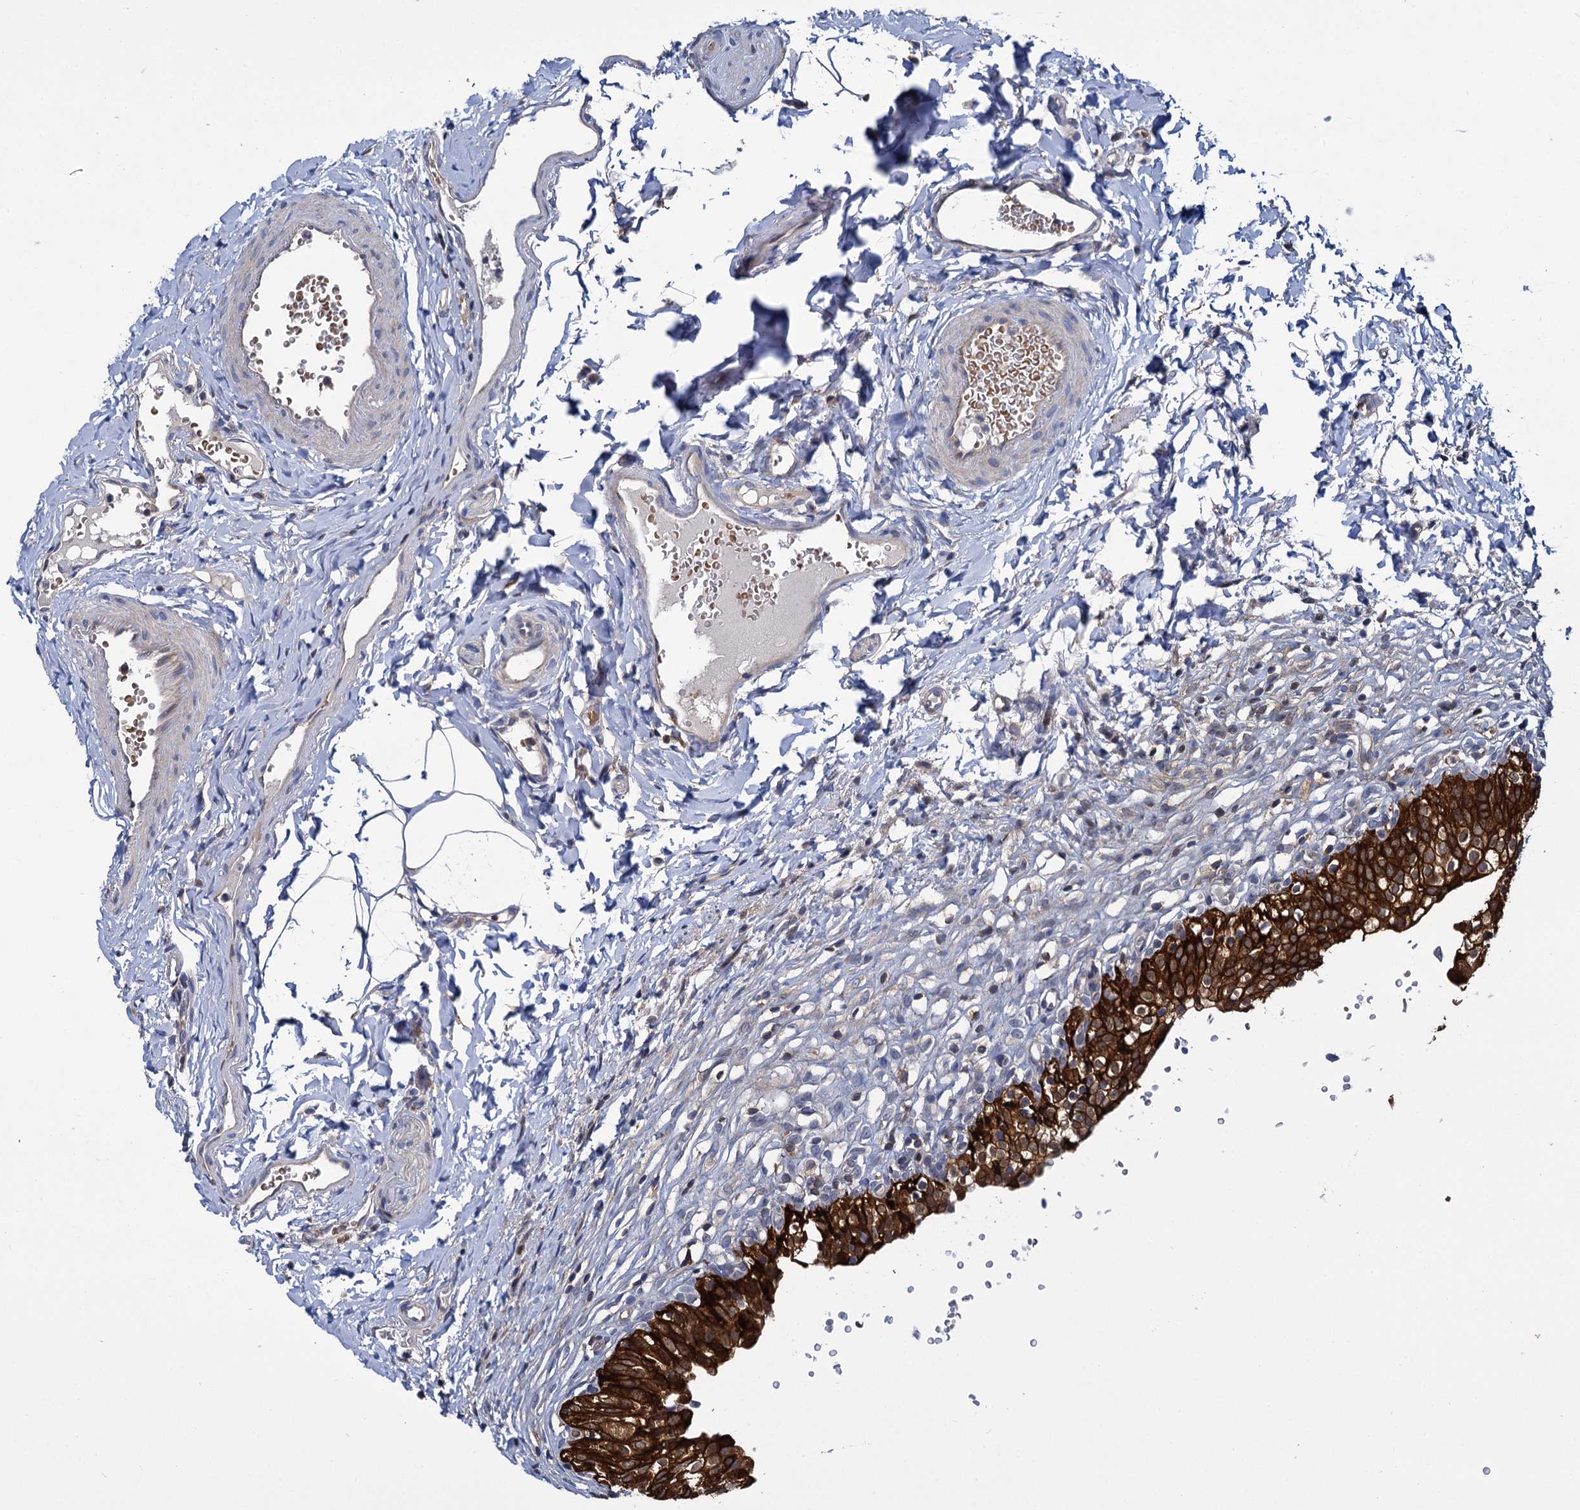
{"staining": {"intensity": "strong", "quantity": ">75%", "location": "cytoplasmic/membranous"}, "tissue": "urinary bladder", "cell_type": "Urothelial cells", "image_type": "normal", "snomed": [{"axis": "morphology", "description": "Normal tissue, NOS"}, {"axis": "topography", "description": "Urinary bladder"}], "caption": "Immunohistochemistry (IHC) of normal human urinary bladder demonstrates high levels of strong cytoplasmic/membranous expression in about >75% of urothelial cells. (Stains: DAB in brown, nuclei in blue, Microscopy: brightfield microscopy at high magnification).", "gene": "GCLC", "patient": {"sex": "male", "age": 55}}